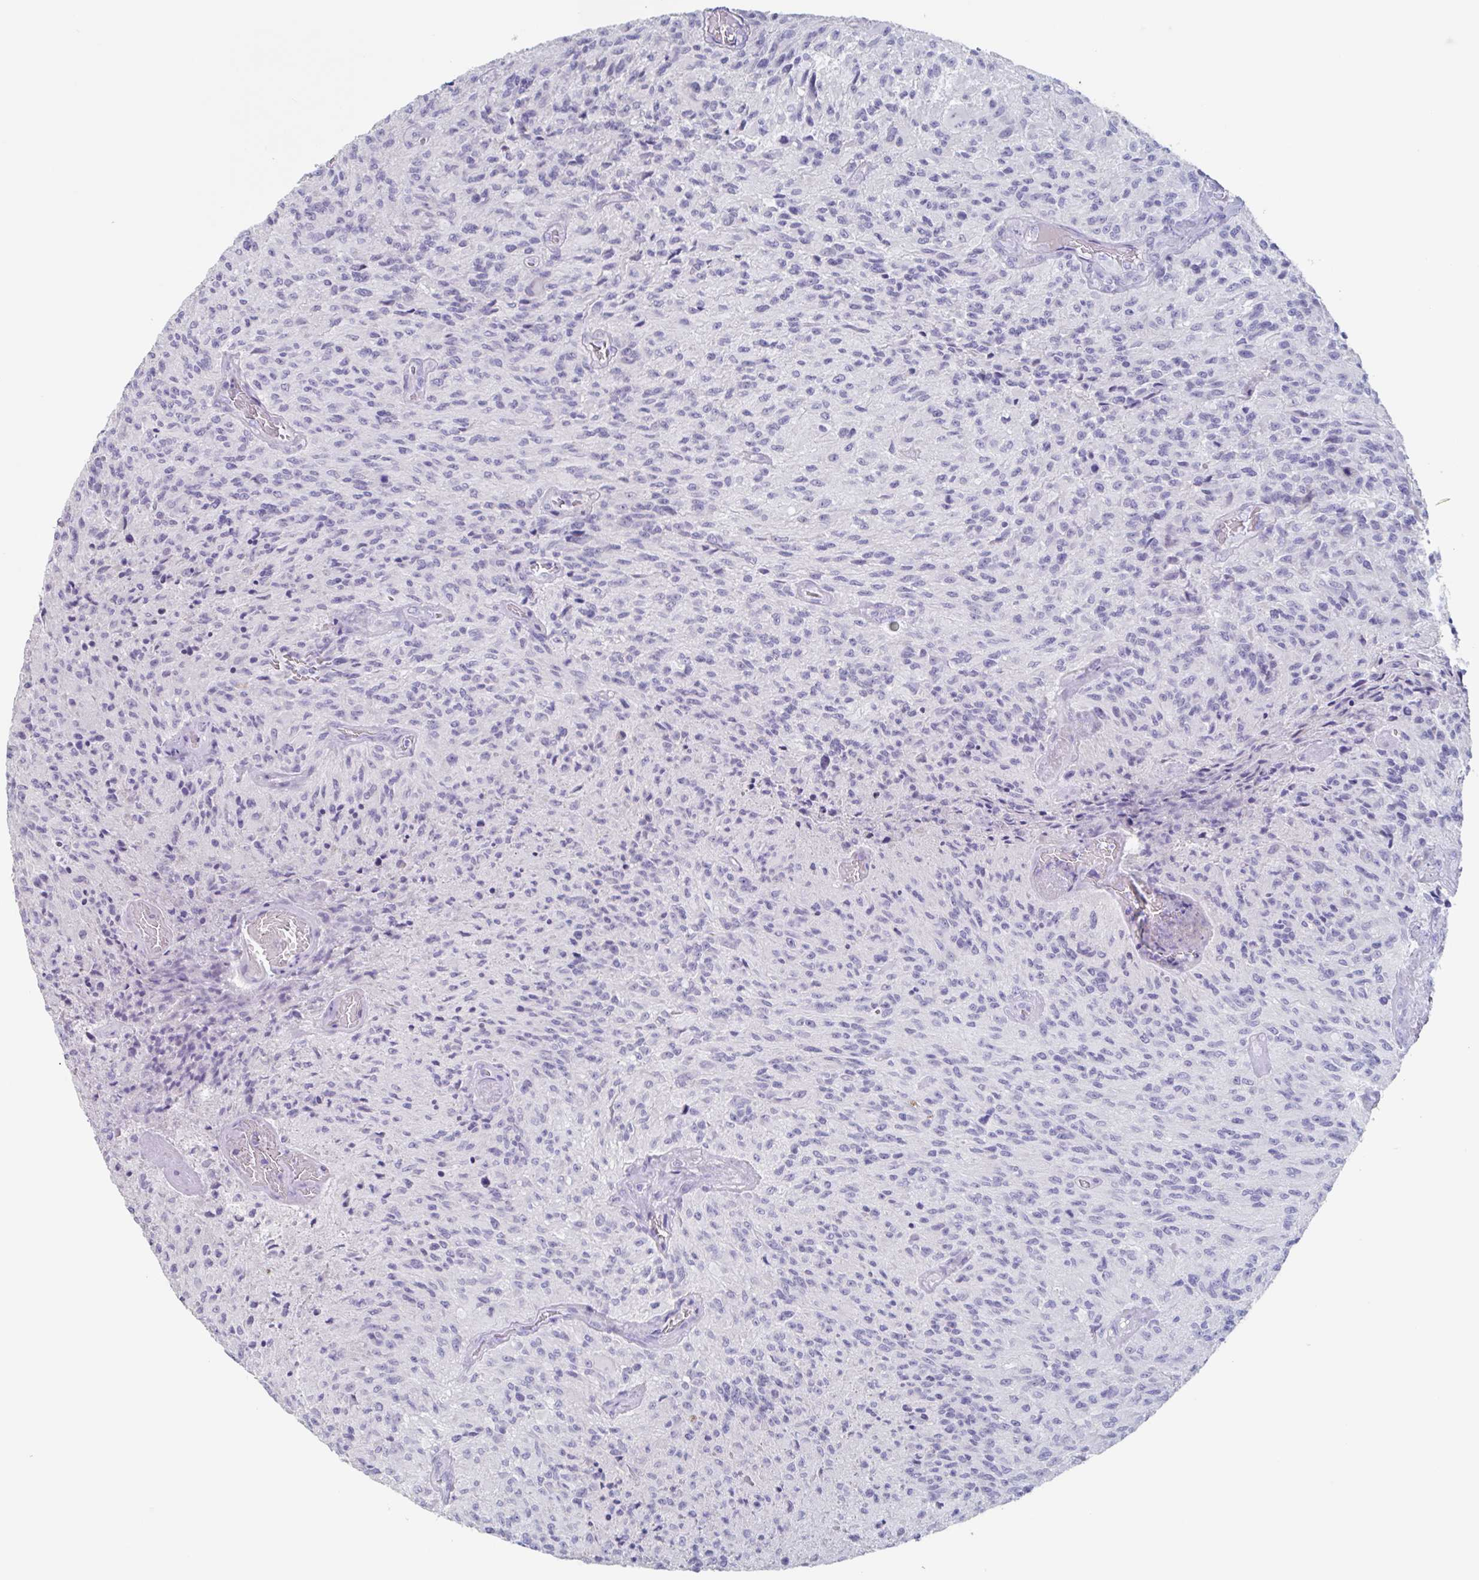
{"staining": {"intensity": "negative", "quantity": "none", "location": "none"}, "tissue": "glioma", "cell_type": "Tumor cells", "image_type": "cancer", "snomed": [{"axis": "morphology", "description": "Normal tissue, NOS"}, {"axis": "morphology", "description": "Glioma, malignant, High grade"}, {"axis": "topography", "description": "Cerebral cortex"}], "caption": "IHC photomicrograph of neoplastic tissue: glioma stained with DAB (3,3'-diaminobenzidine) shows no significant protein positivity in tumor cells. (Stains: DAB immunohistochemistry (IHC) with hematoxylin counter stain, Microscopy: brightfield microscopy at high magnification).", "gene": "NOXRED1", "patient": {"sex": "male", "age": 56}}